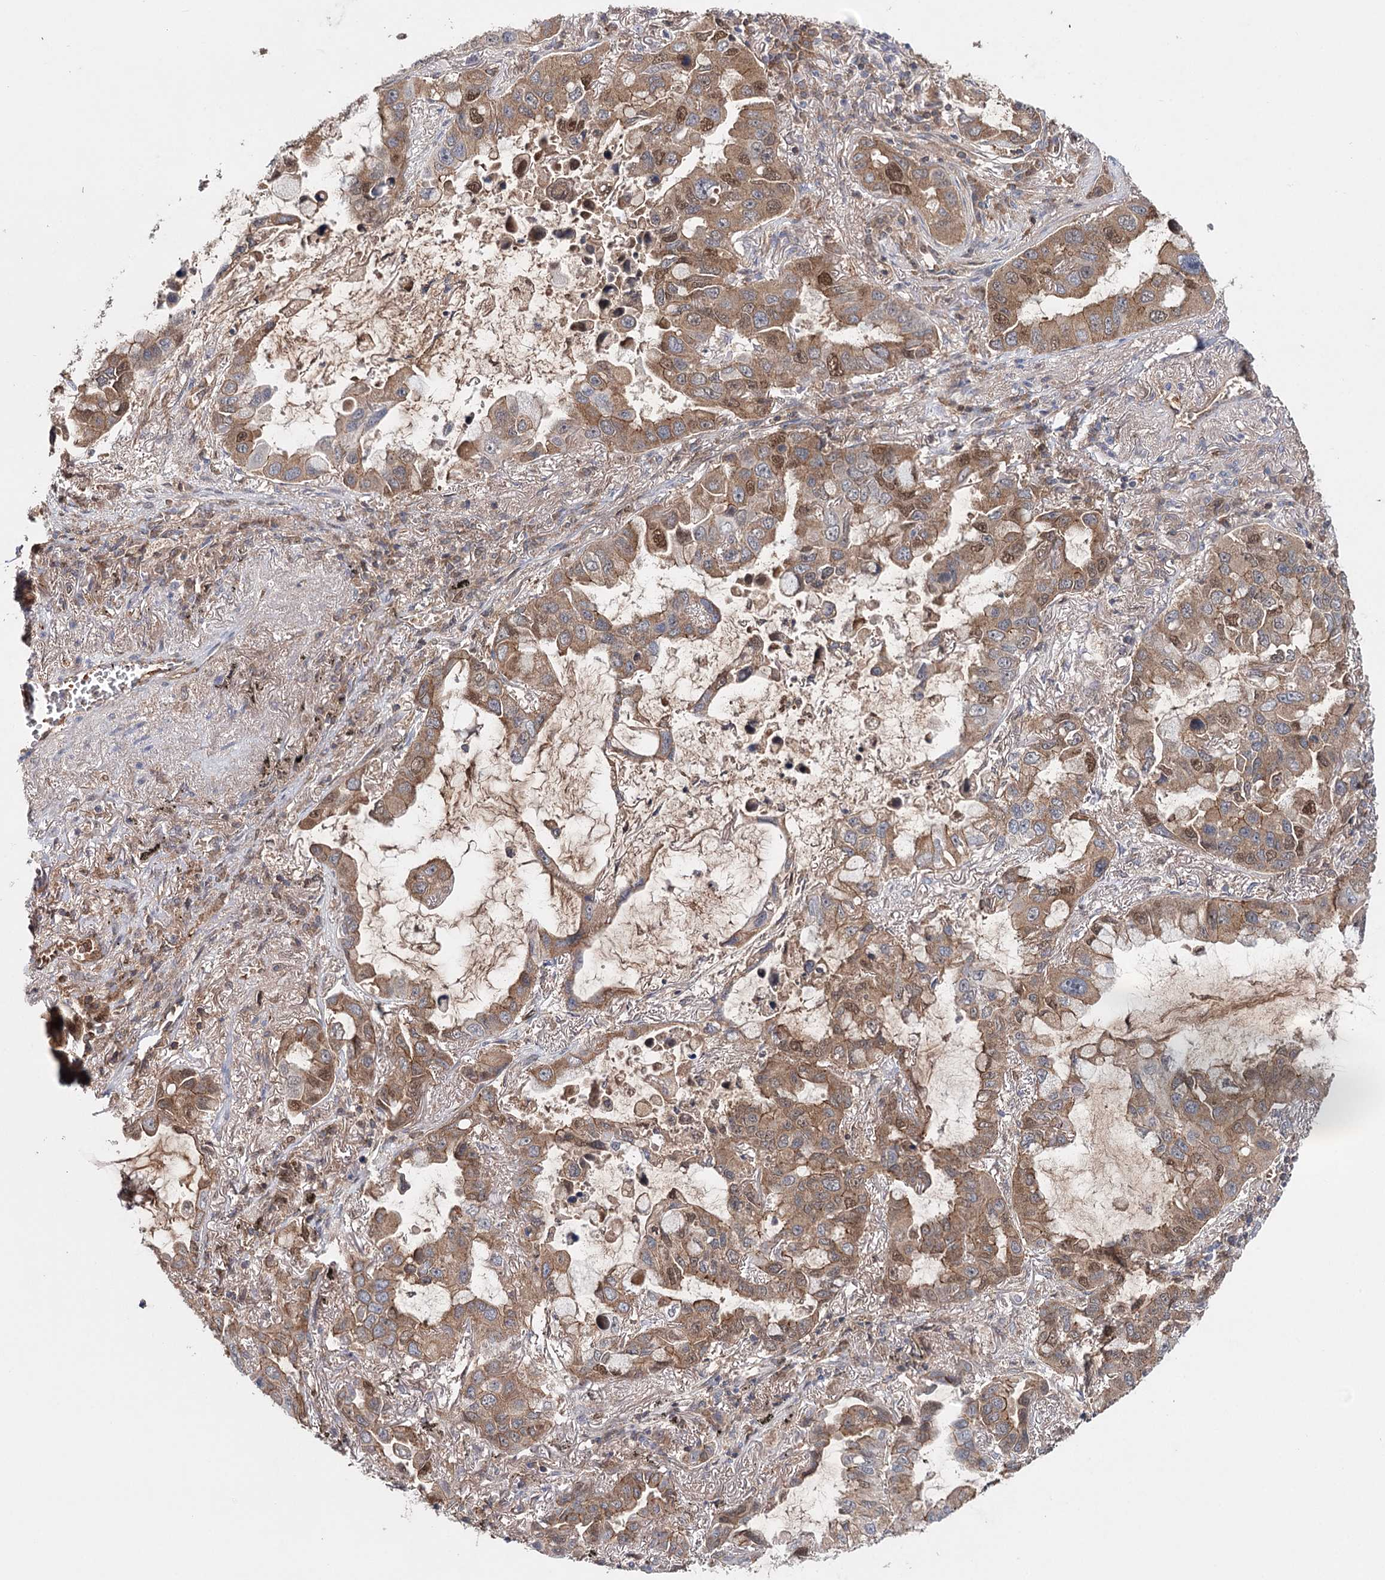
{"staining": {"intensity": "moderate", "quantity": ">75%", "location": "cytoplasmic/membranous"}, "tissue": "lung cancer", "cell_type": "Tumor cells", "image_type": "cancer", "snomed": [{"axis": "morphology", "description": "Adenocarcinoma, NOS"}, {"axis": "topography", "description": "Lung"}], "caption": "A brown stain shows moderate cytoplasmic/membranous expression of a protein in adenocarcinoma (lung) tumor cells. (IHC, brightfield microscopy, high magnification).", "gene": "PKP4", "patient": {"sex": "male", "age": 64}}